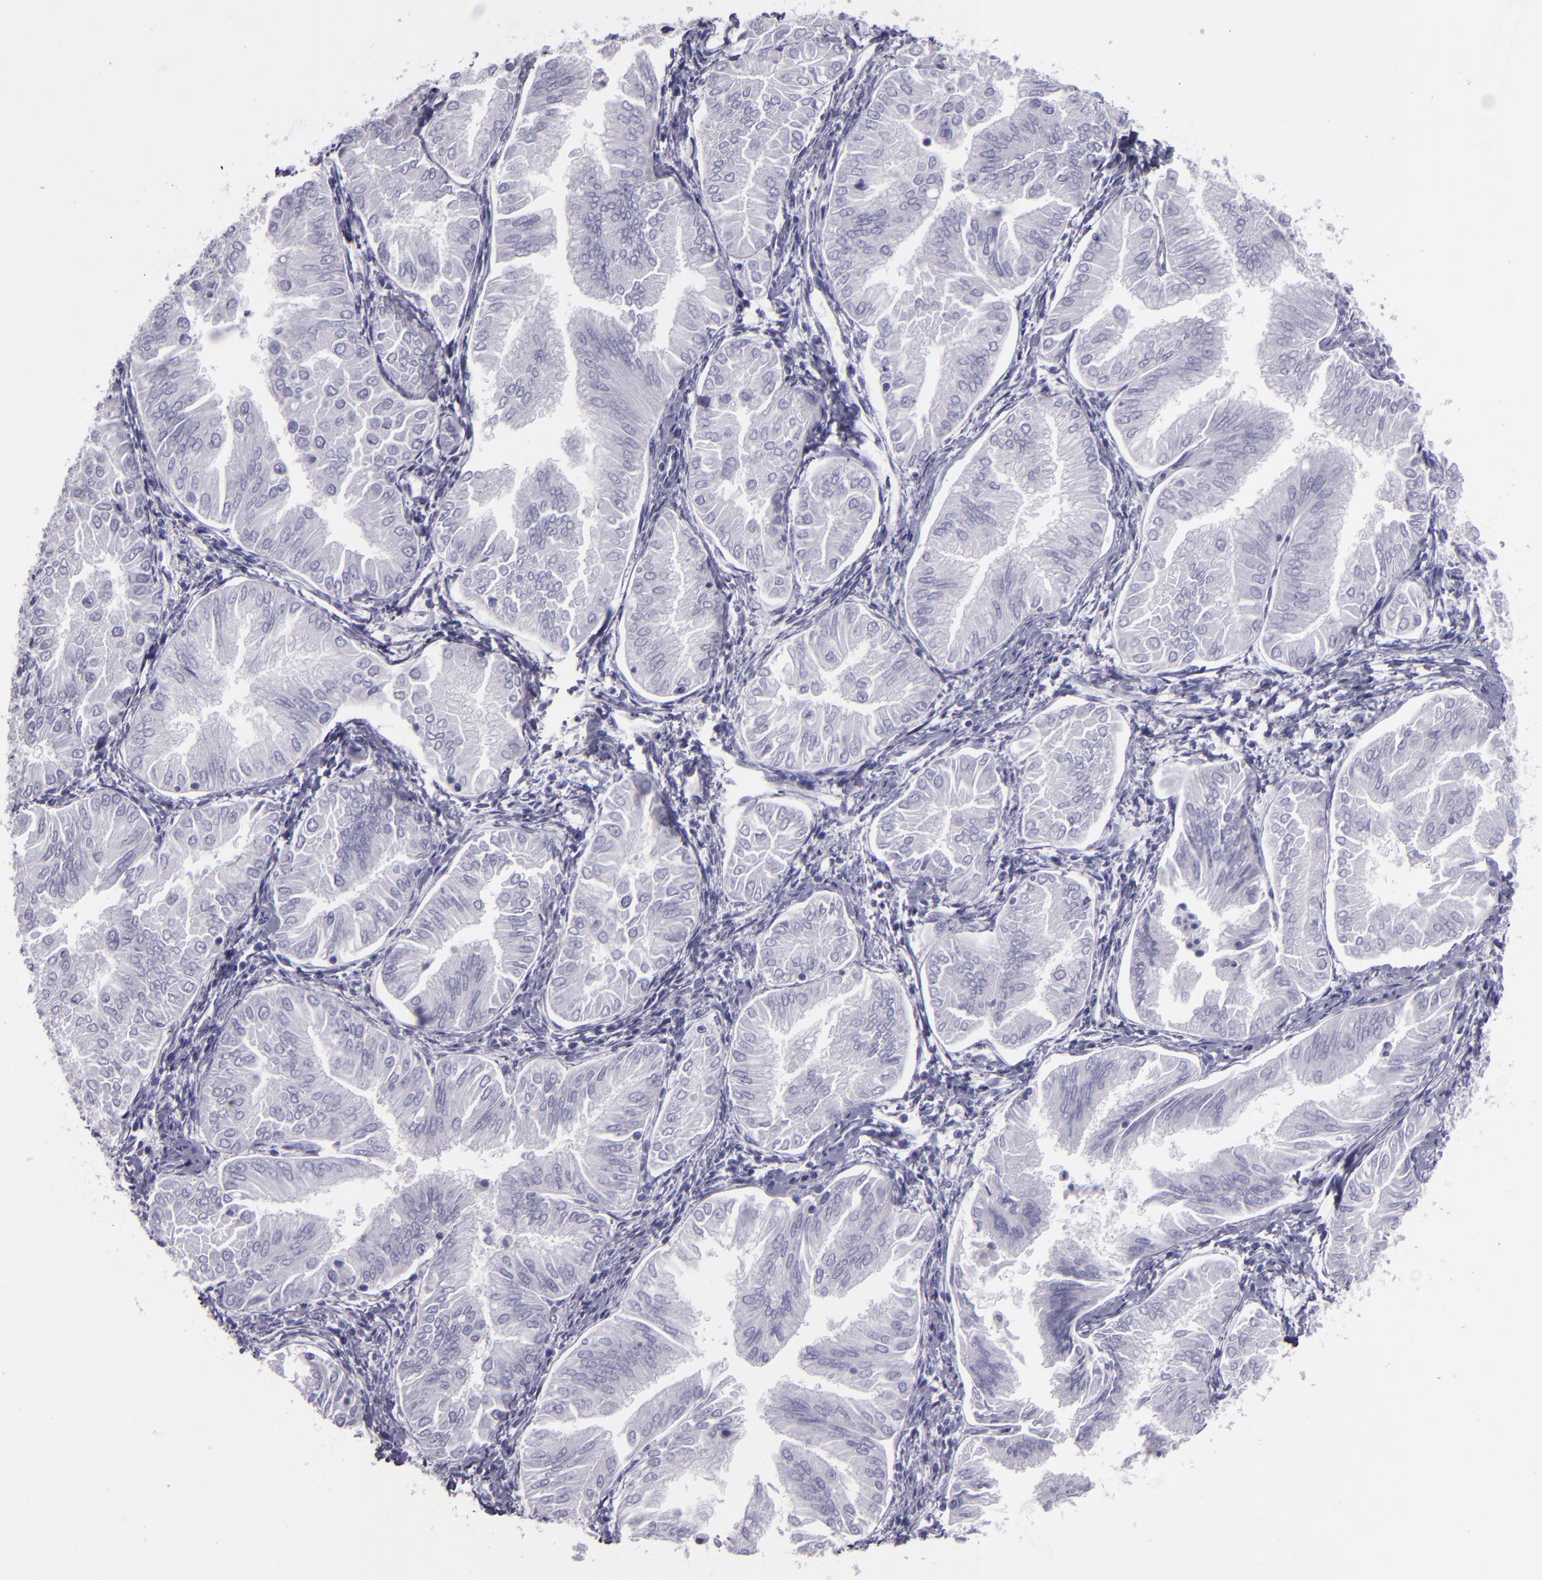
{"staining": {"intensity": "negative", "quantity": "none", "location": "none"}, "tissue": "endometrial cancer", "cell_type": "Tumor cells", "image_type": "cancer", "snomed": [{"axis": "morphology", "description": "Adenocarcinoma, NOS"}, {"axis": "topography", "description": "Endometrium"}], "caption": "Endometrial cancer (adenocarcinoma) stained for a protein using IHC reveals no staining tumor cells.", "gene": "CR2", "patient": {"sex": "female", "age": 53}}